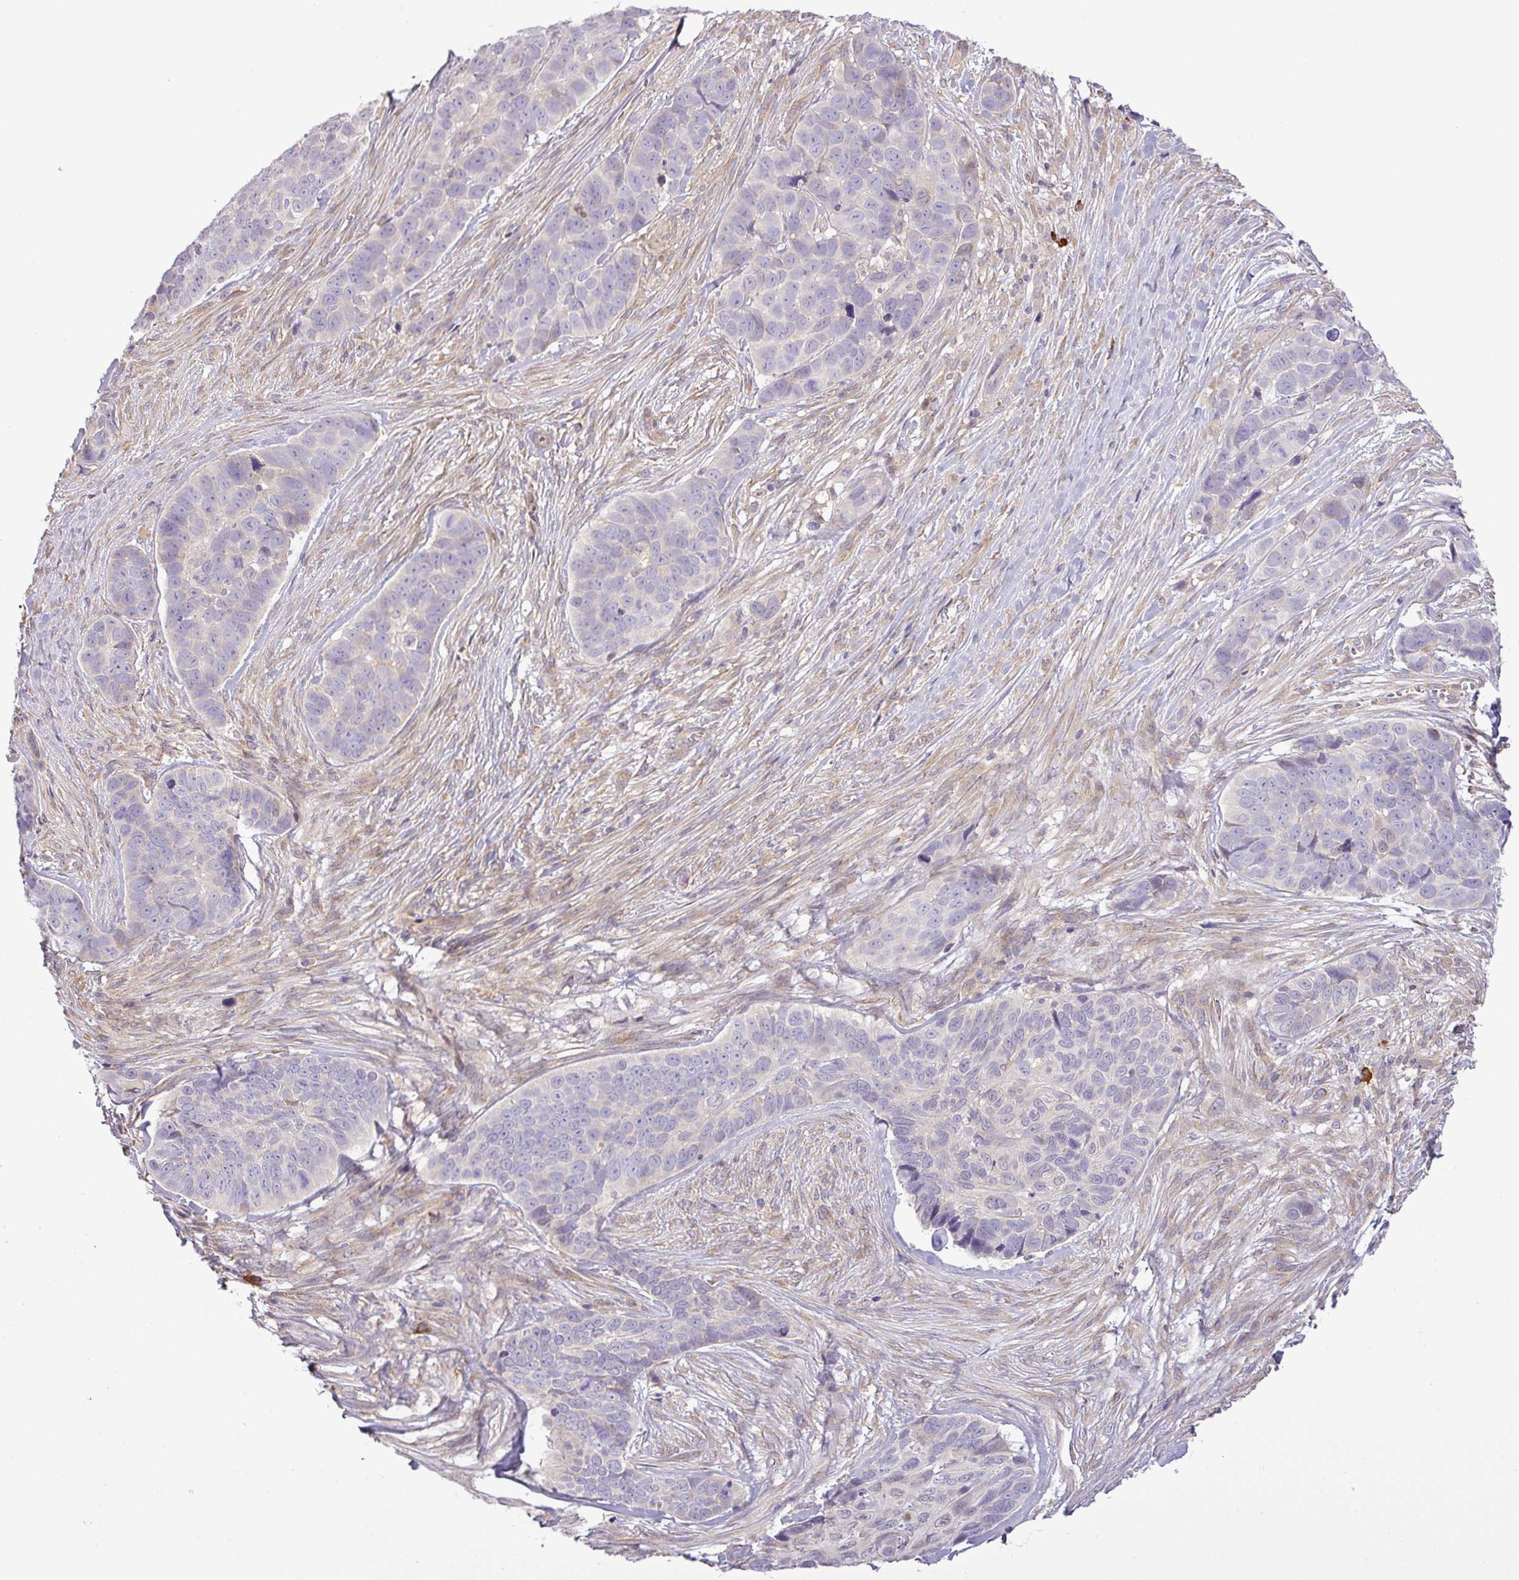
{"staining": {"intensity": "negative", "quantity": "none", "location": "none"}, "tissue": "skin cancer", "cell_type": "Tumor cells", "image_type": "cancer", "snomed": [{"axis": "morphology", "description": "Basal cell carcinoma"}, {"axis": "topography", "description": "Skin"}], "caption": "This is a image of immunohistochemistry (IHC) staining of skin cancer (basal cell carcinoma), which shows no expression in tumor cells. The staining was performed using DAB to visualize the protein expression in brown, while the nuclei were stained in blue with hematoxylin (Magnification: 20x).", "gene": "FAM222B", "patient": {"sex": "female", "age": 82}}